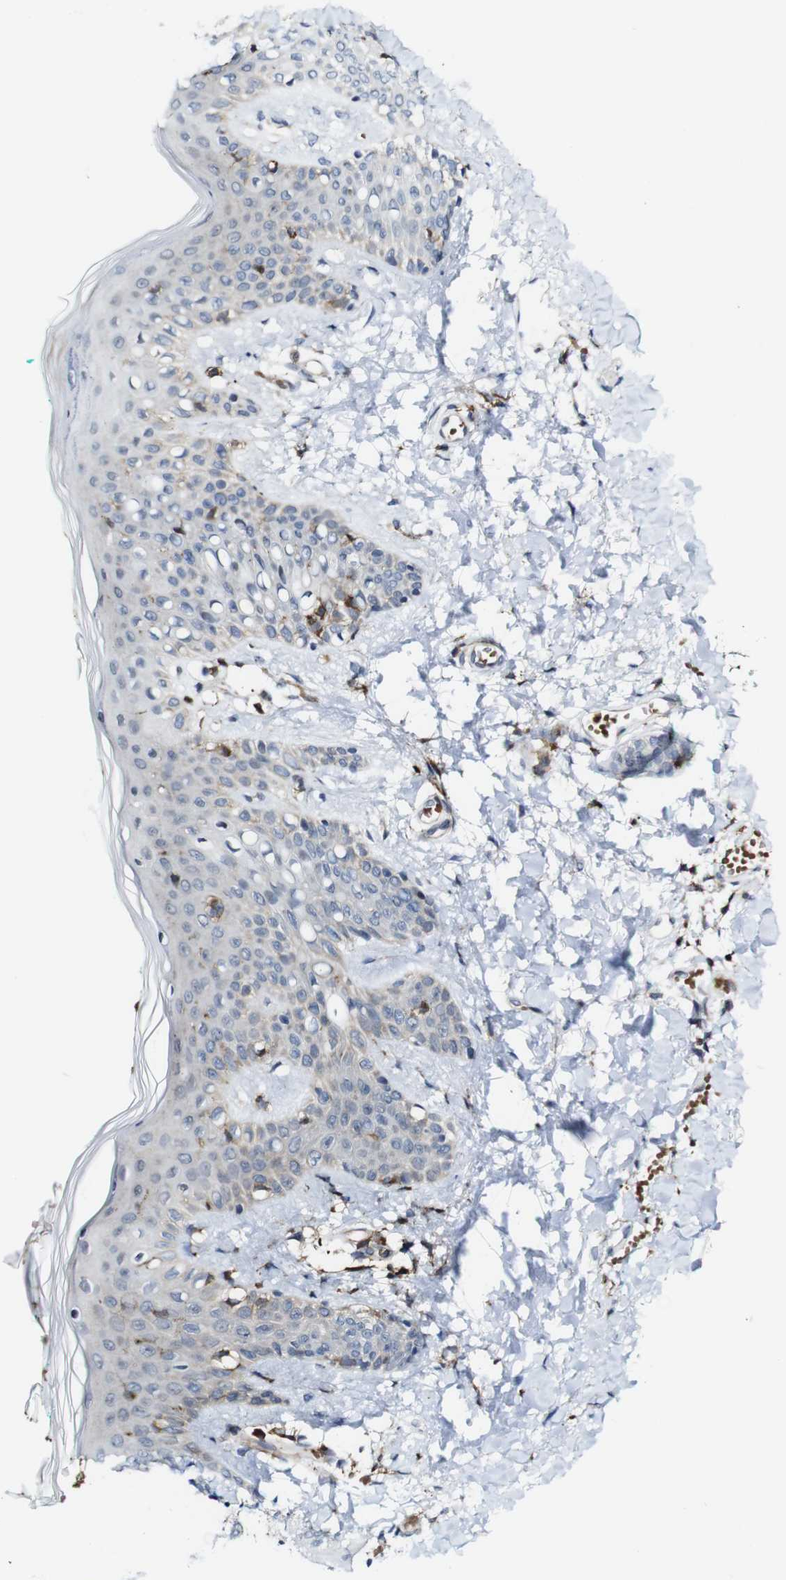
{"staining": {"intensity": "negative", "quantity": "none", "location": "none"}, "tissue": "skin", "cell_type": "Fibroblasts", "image_type": "normal", "snomed": [{"axis": "morphology", "description": "Normal tissue, NOS"}, {"axis": "topography", "description": "Skin"}], "caption": "Immunohistochemical staining of benign human skin reveals no significant positivity in fibroblasts.", "gene": "JAK2", "patient": {"sex": "male", "age": 16}}